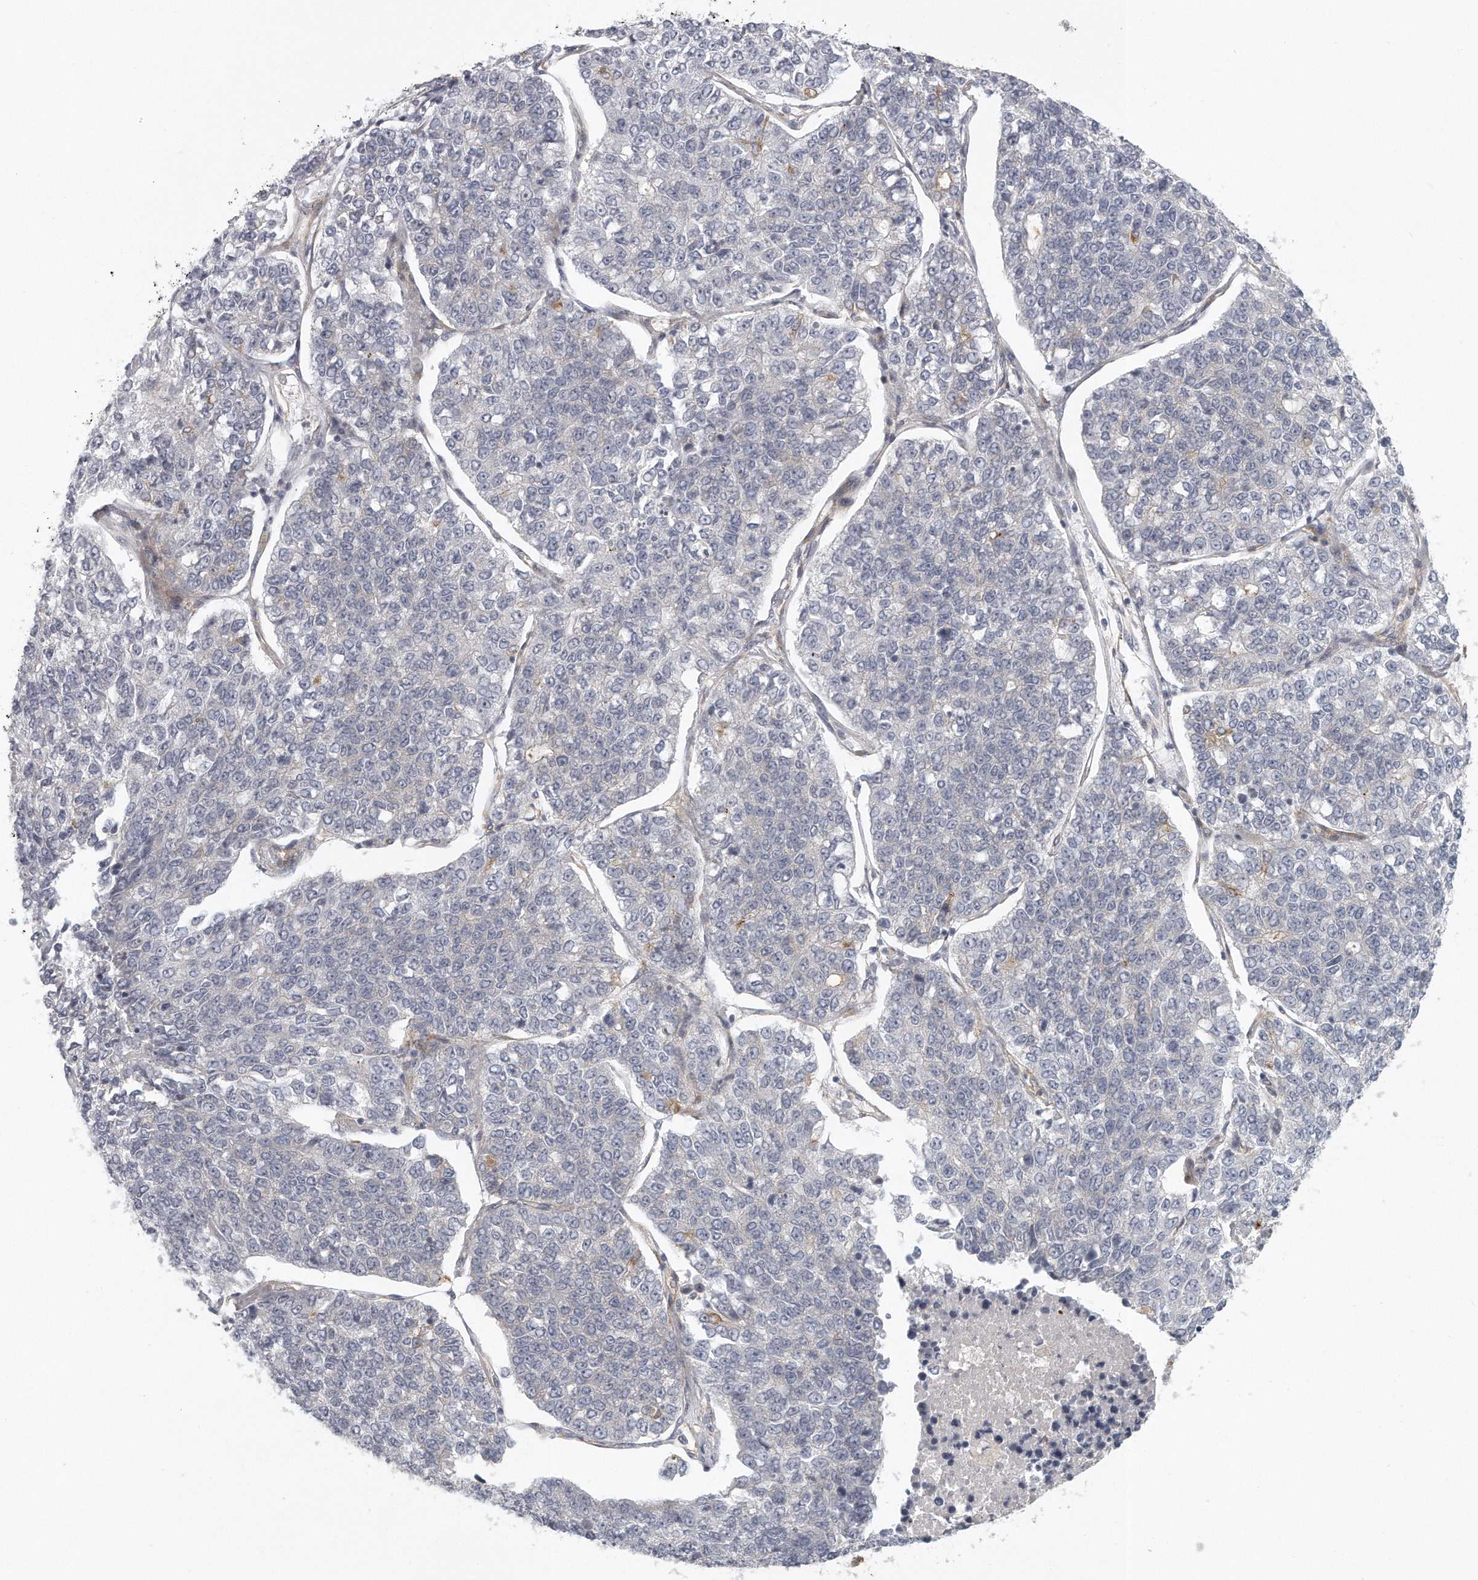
{"staining": {"intensity": "negative", "quantity": "none", "location": "none"}, "tissue": "lung cancer", "cell_type": "Tumor cells", "image_type": "cancer", "snomed": [{"axis": "morphology", "description": "Adenocarcinoma, NOS"}, {"axis": "topography", "description": "Lung"}], "caption": "A photomicrograph of human adenocarcinoma (lung) is negative for staining in tumor cells.", "gene": "MTERF4", "patient": {"sex": "male", "age": 49}}